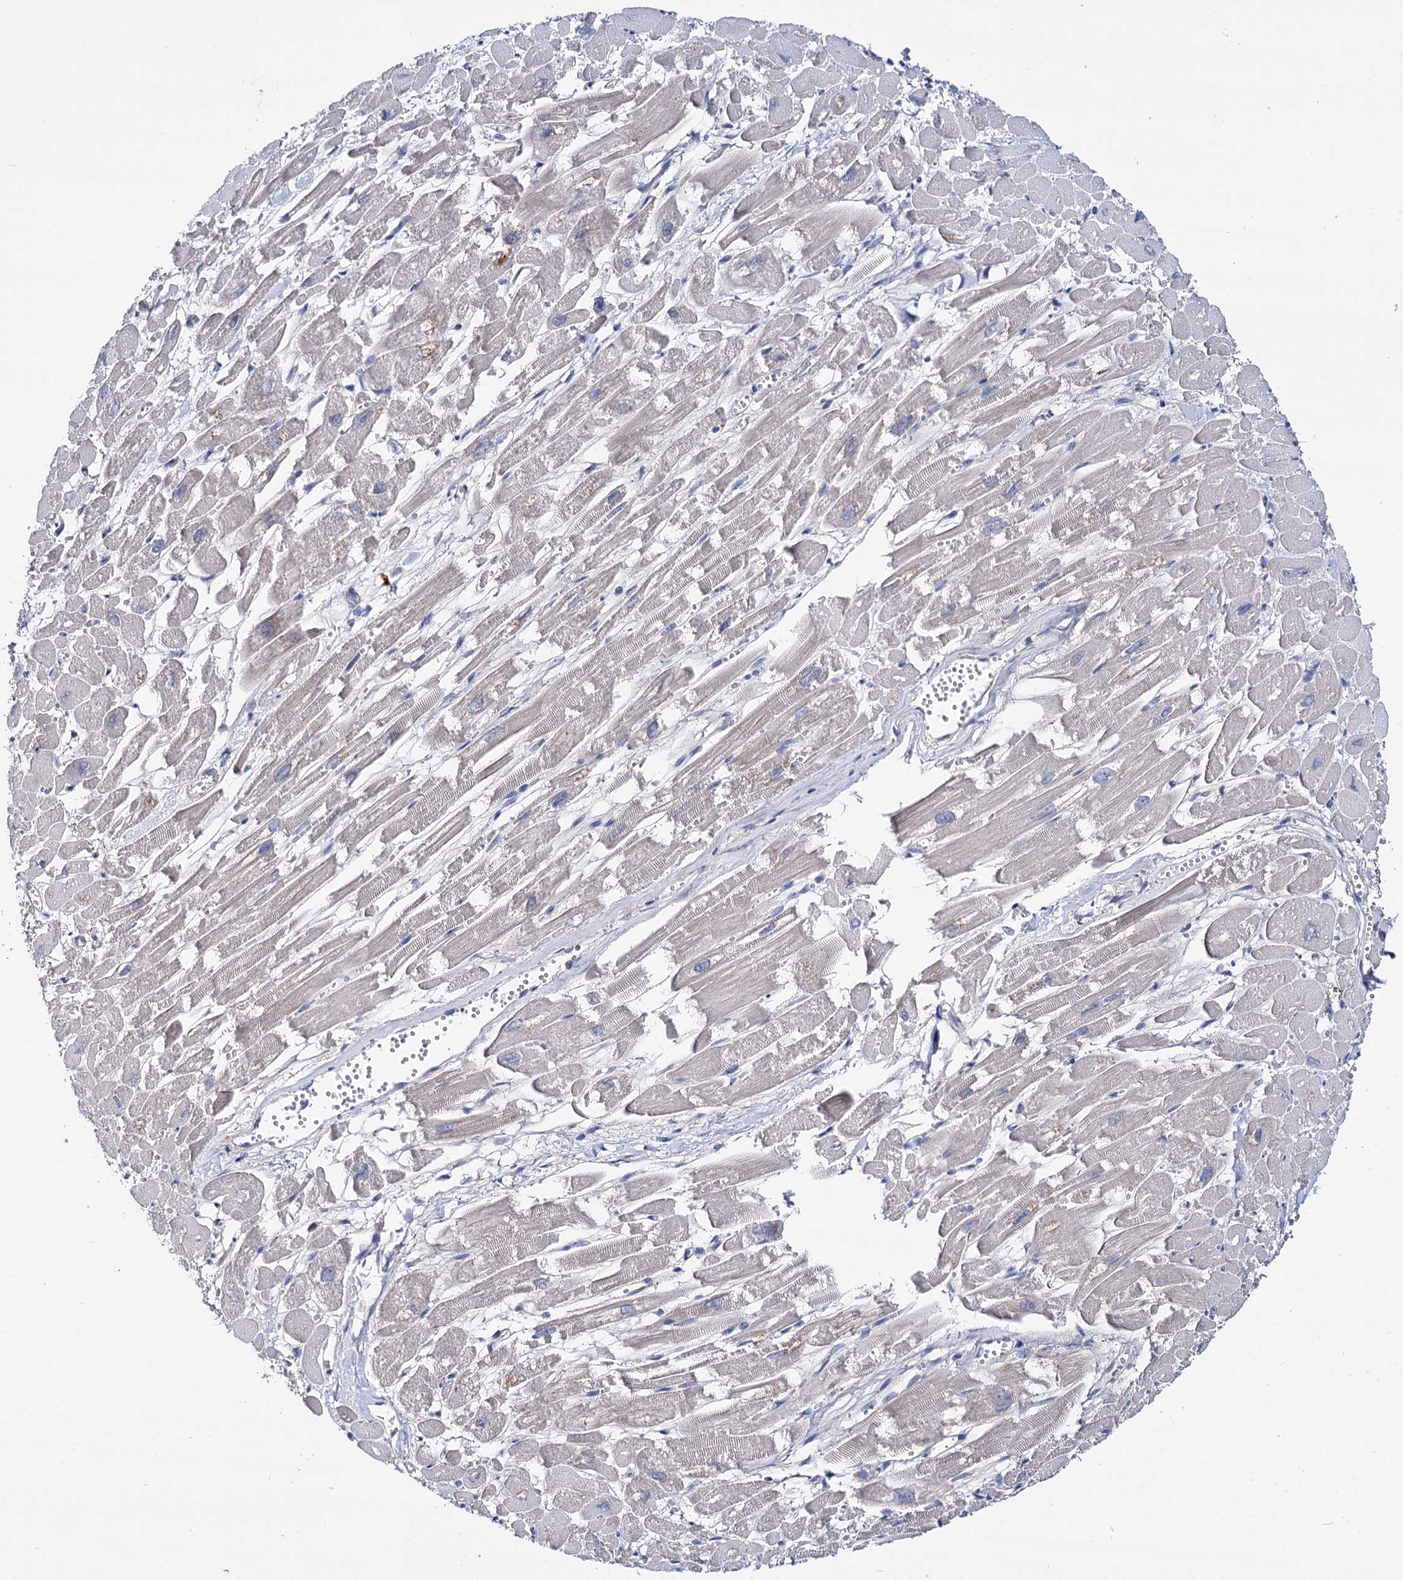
{"staining": {"intensity": "negative", "quantity": "none", "location": "none"}, "tissue": "heart muscle", "cell_type": "Cardiomyocytes", "image_type": "normal", "snomed": [{"axis": "morphology", "description": "Normal tissue, NOS"}, {"axis": "topography", "description": "Heart"}], "caption": "This is a image of immunohistochemistry (IHC) staining of unremarkable heart muscle, which shows no staining in cardiomyocytes.", "gene": "PPP1R32", "patient": {"sex": "male", "age": 54}}